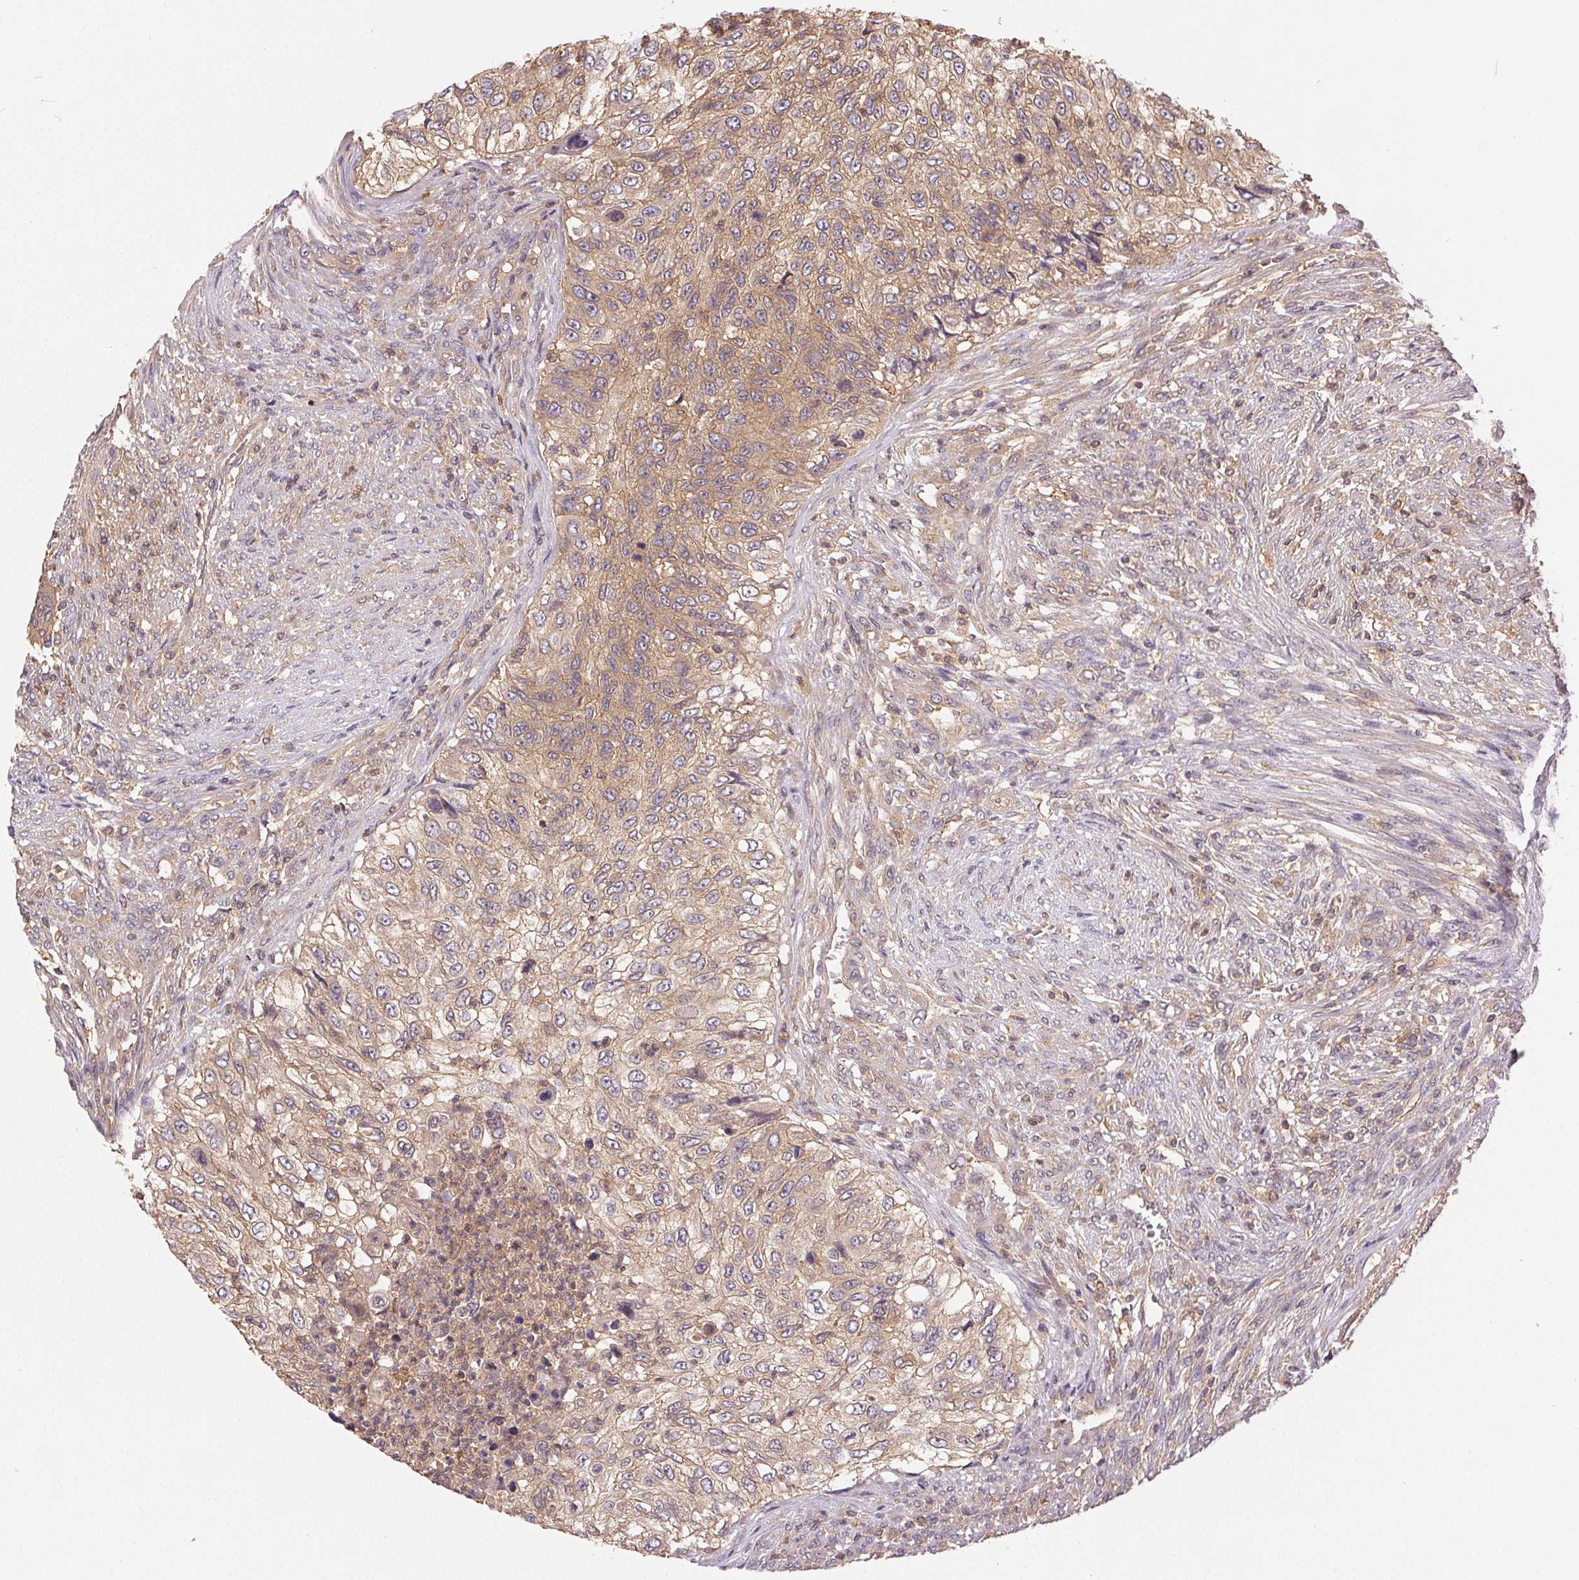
{"staining": {"intensity": "weak", "quantity": ">75%", "location": "cytoplasmic/membranous"}, "tissue": "urothelial cancer", "cell_type": "Tumor cells", "image_type": "cancer", "snomed": [{"axis": "morphology", "description": "Urothelial carcinoma, High grade"}, {"axis": "topography", "description": "Urinary bladder"}], "caption": "Immunohistochemistry (IHC) photomicrograph of neoplastic tissue: urothelial carcinoma (high-grade) stained using immunohistochemistry reveals low levels of weak protein expression localized specifically in the cytoplasmic/membranous of tumor cells, appearing as a cytoplasmic/membranous brown color.", "gene": "GDI2", "patient": {"sex": "female", "age": 60}}